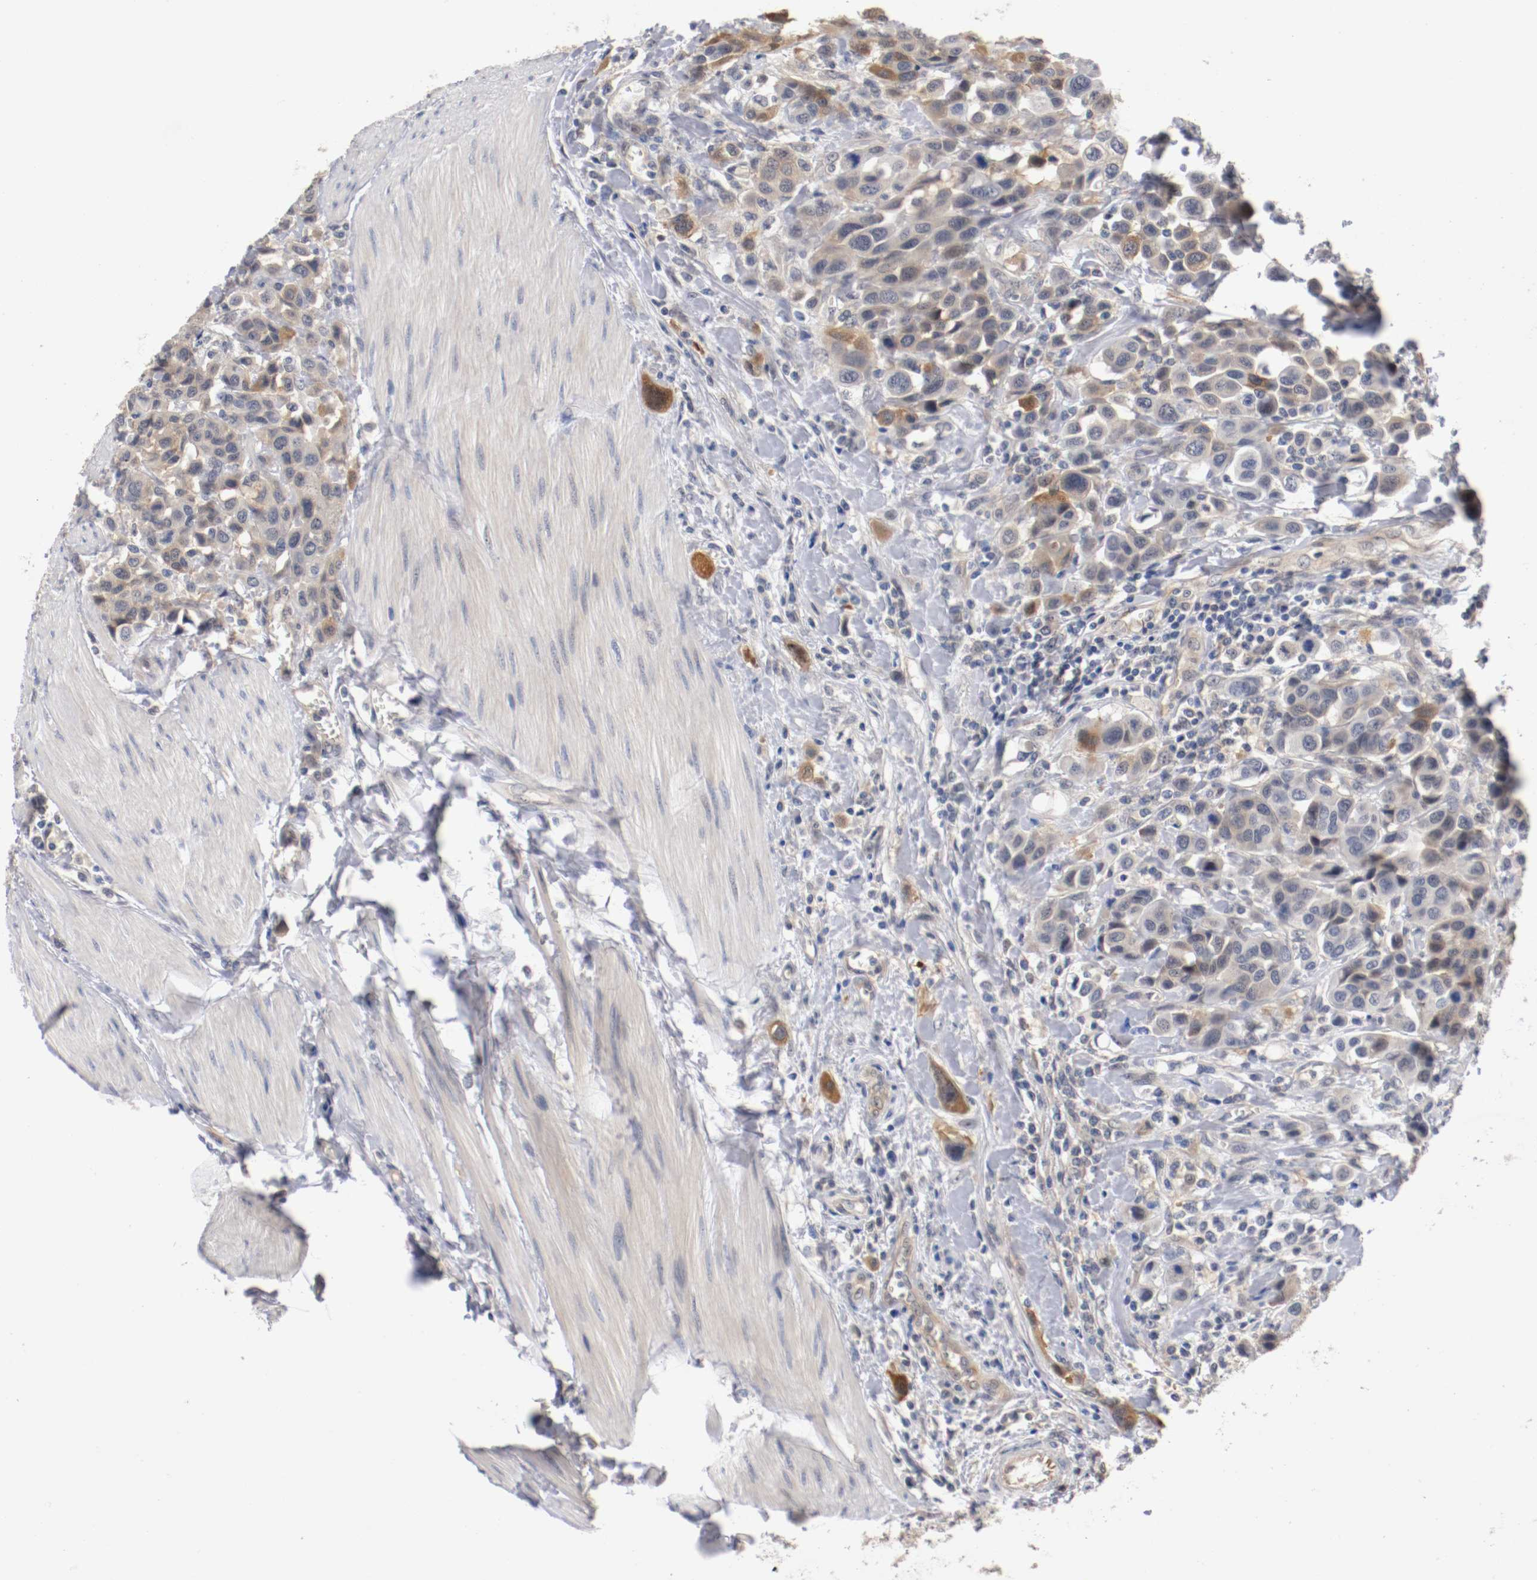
{"staining": {"intensity": "weak", "quantity": "25%-75%", "location": "cytoplasmic/membranous,nuclear"}, "tissue": "urothelial cancer", "cell_type": "Tumor cells", "image_type": "cancer", "snomed": [{"axis": "morphology", "description": "Urothelial carcinoma, High grade"}, {"axis": "topography", "description": "Urinary bladder"}], "caption": "The histopathology image exhibits a brown stain indicating the presence of a protein in the cytoplasmic/membranous and nuclear of tumor cells in urothelial cancer. (brown staining indicates protein expression, while blue staining denotes nuclei).", "gene": "RBM23", "patient": {"sex": "male", "age": 50}}